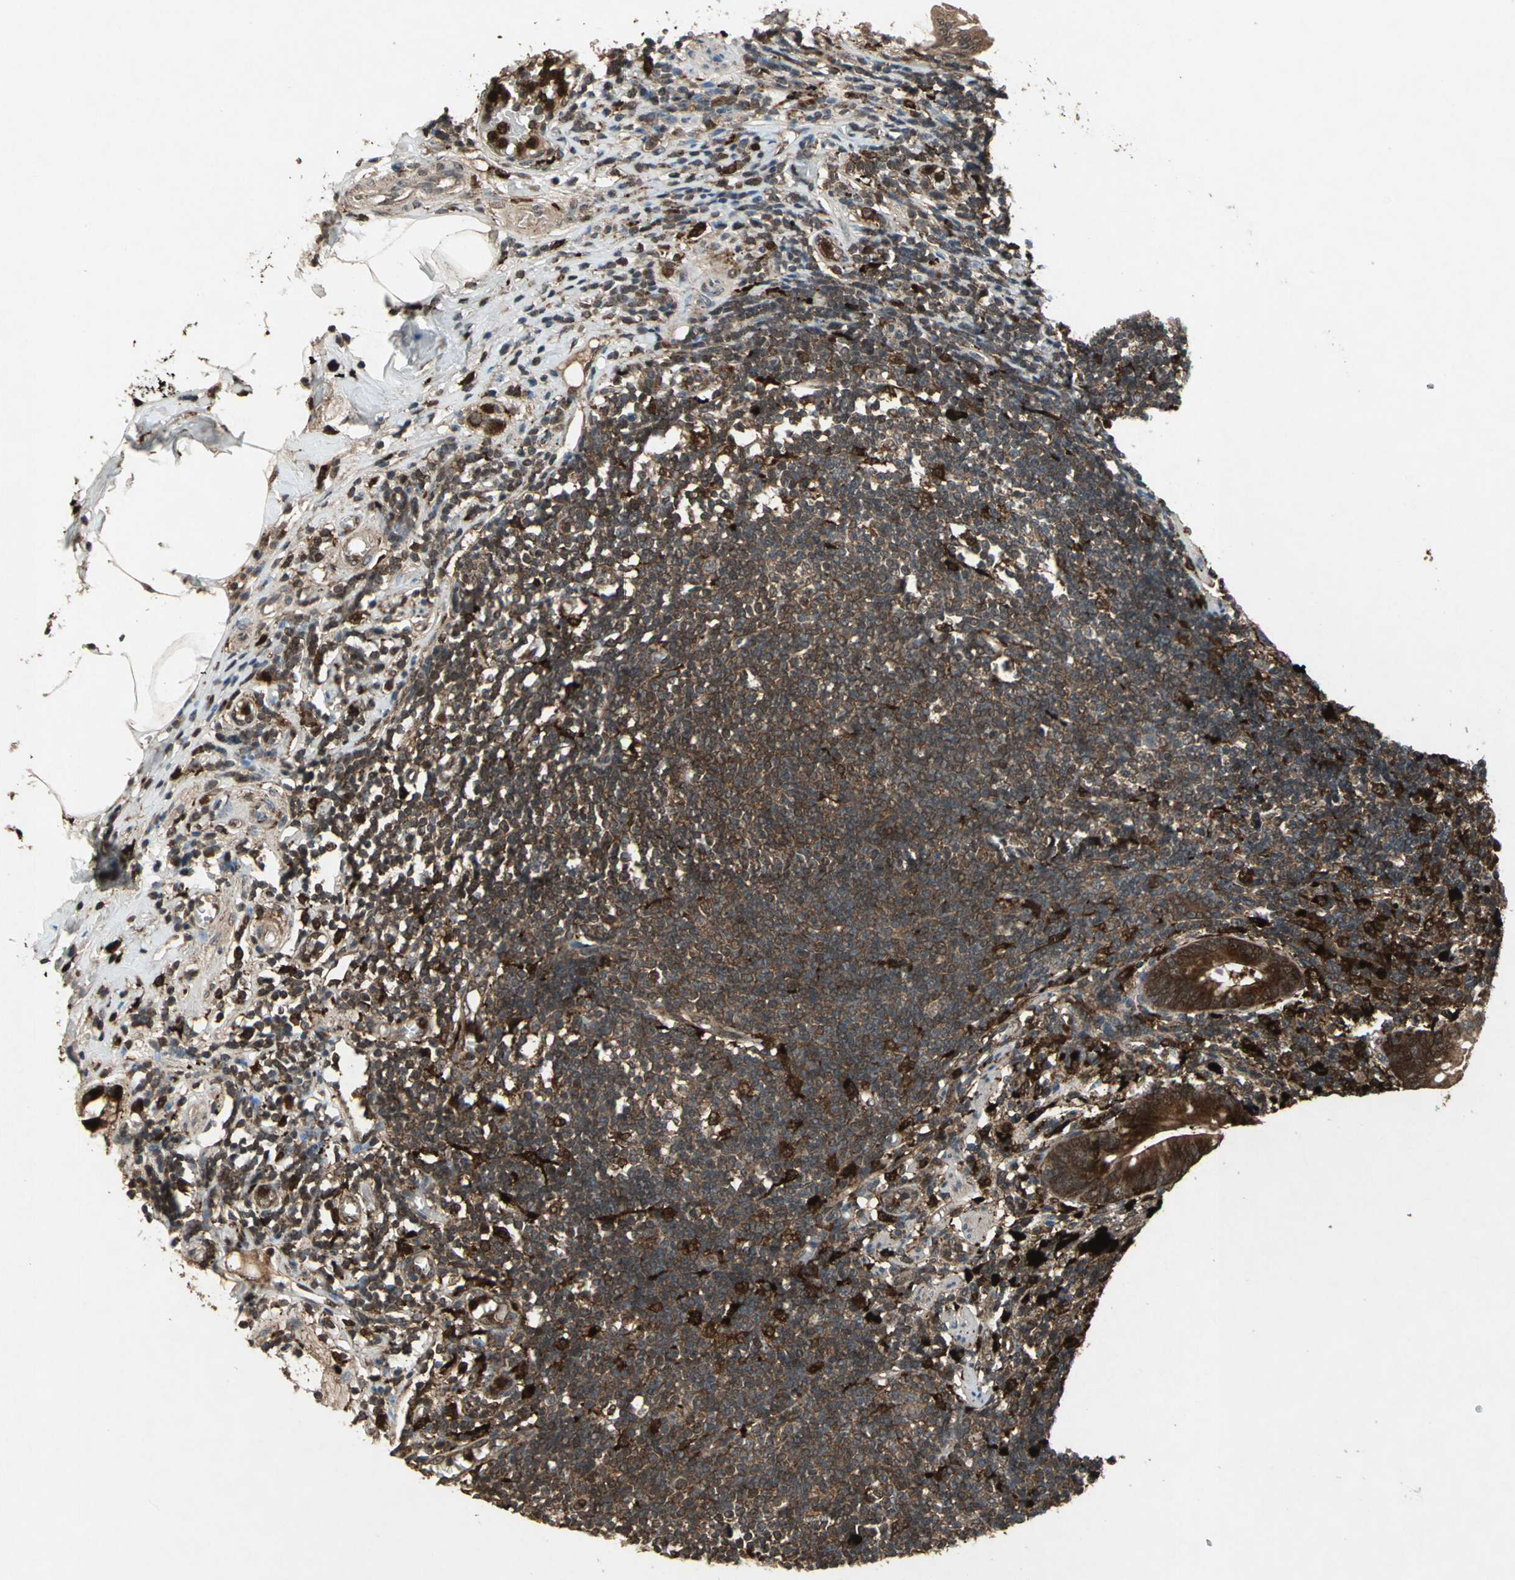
{"staining": {"intensity": "strong", "quantity": ">75%", "location": "cytoplasmic/membranous,nuclear"}, "tissue": "appendix", "cell_type": "Glandular cells", "image_type": "normal", "snomed": [{"axis": "morphology", "description": "Normal tissue, NOS"}, {"axis": "morphology", "description": "Inflammation, NOS"}, {"axis": "topography", "description": "Appendix"}], "caption": "Brown immunohistochemical staining in normal human appendix shows strong cytoplasmic/membranous,nuclear positivity in about >75% of glandular cells.", "gene": "PYCARD", "patient": {"sex": "male", "age": 46}}